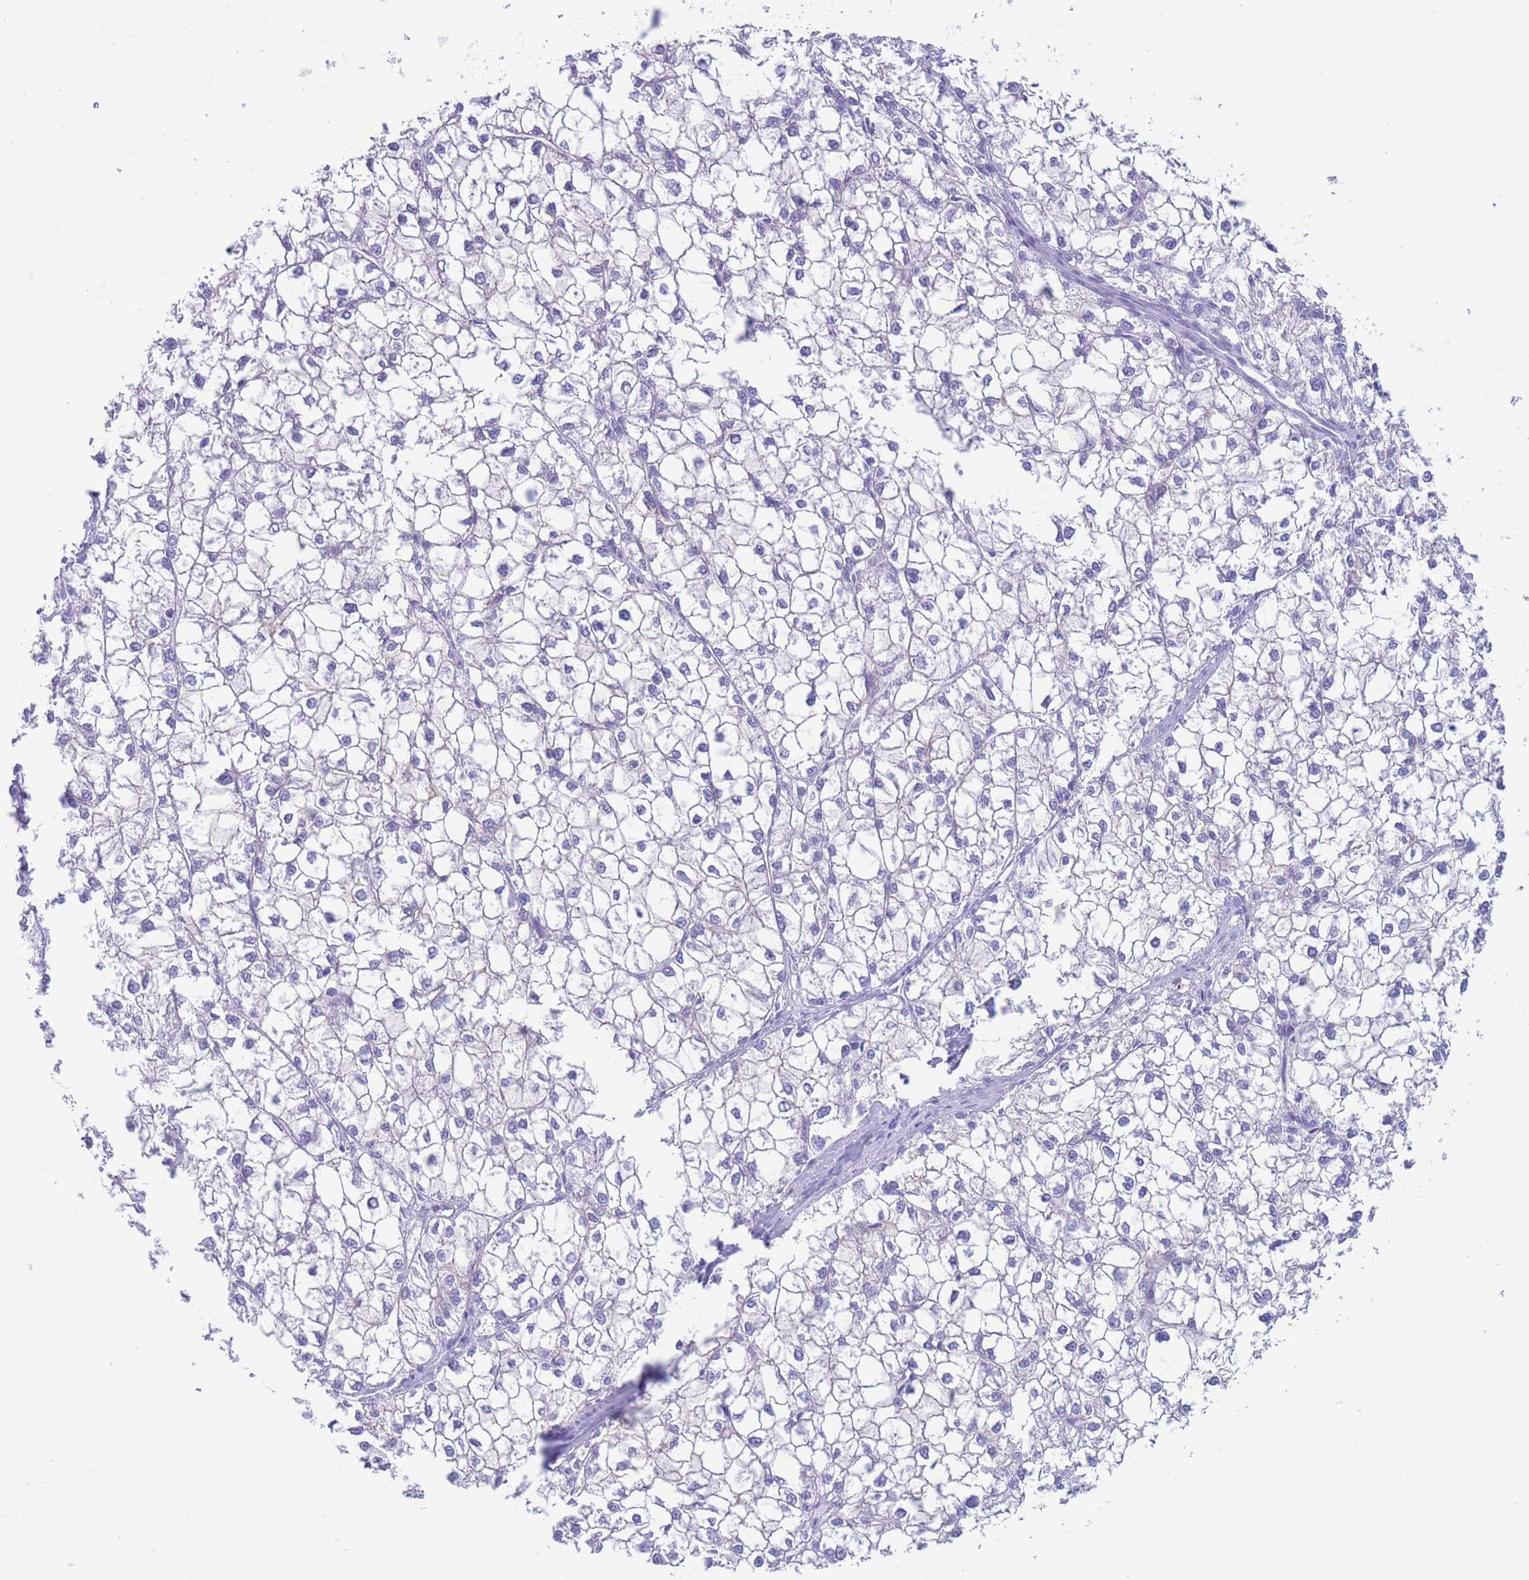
{"staining": {"intensity": "negative", "quantity": "none", "location": "none"}, "tissue": "liver cancer", "cell_type": "Tumor cells", "image_type": "cancer", "snomed": [{"axis": "morphology", "description": "Carcinoma, Hepatocellular, NOS"}, {"axis": "topography", "description": "Liver"}], "caption": "Tumor cells are negative for brown protein staining in liver hepatocellular carcinoma.", "gene": "SLCO1B3", "patient": {"sex": "female", "age": 43}}